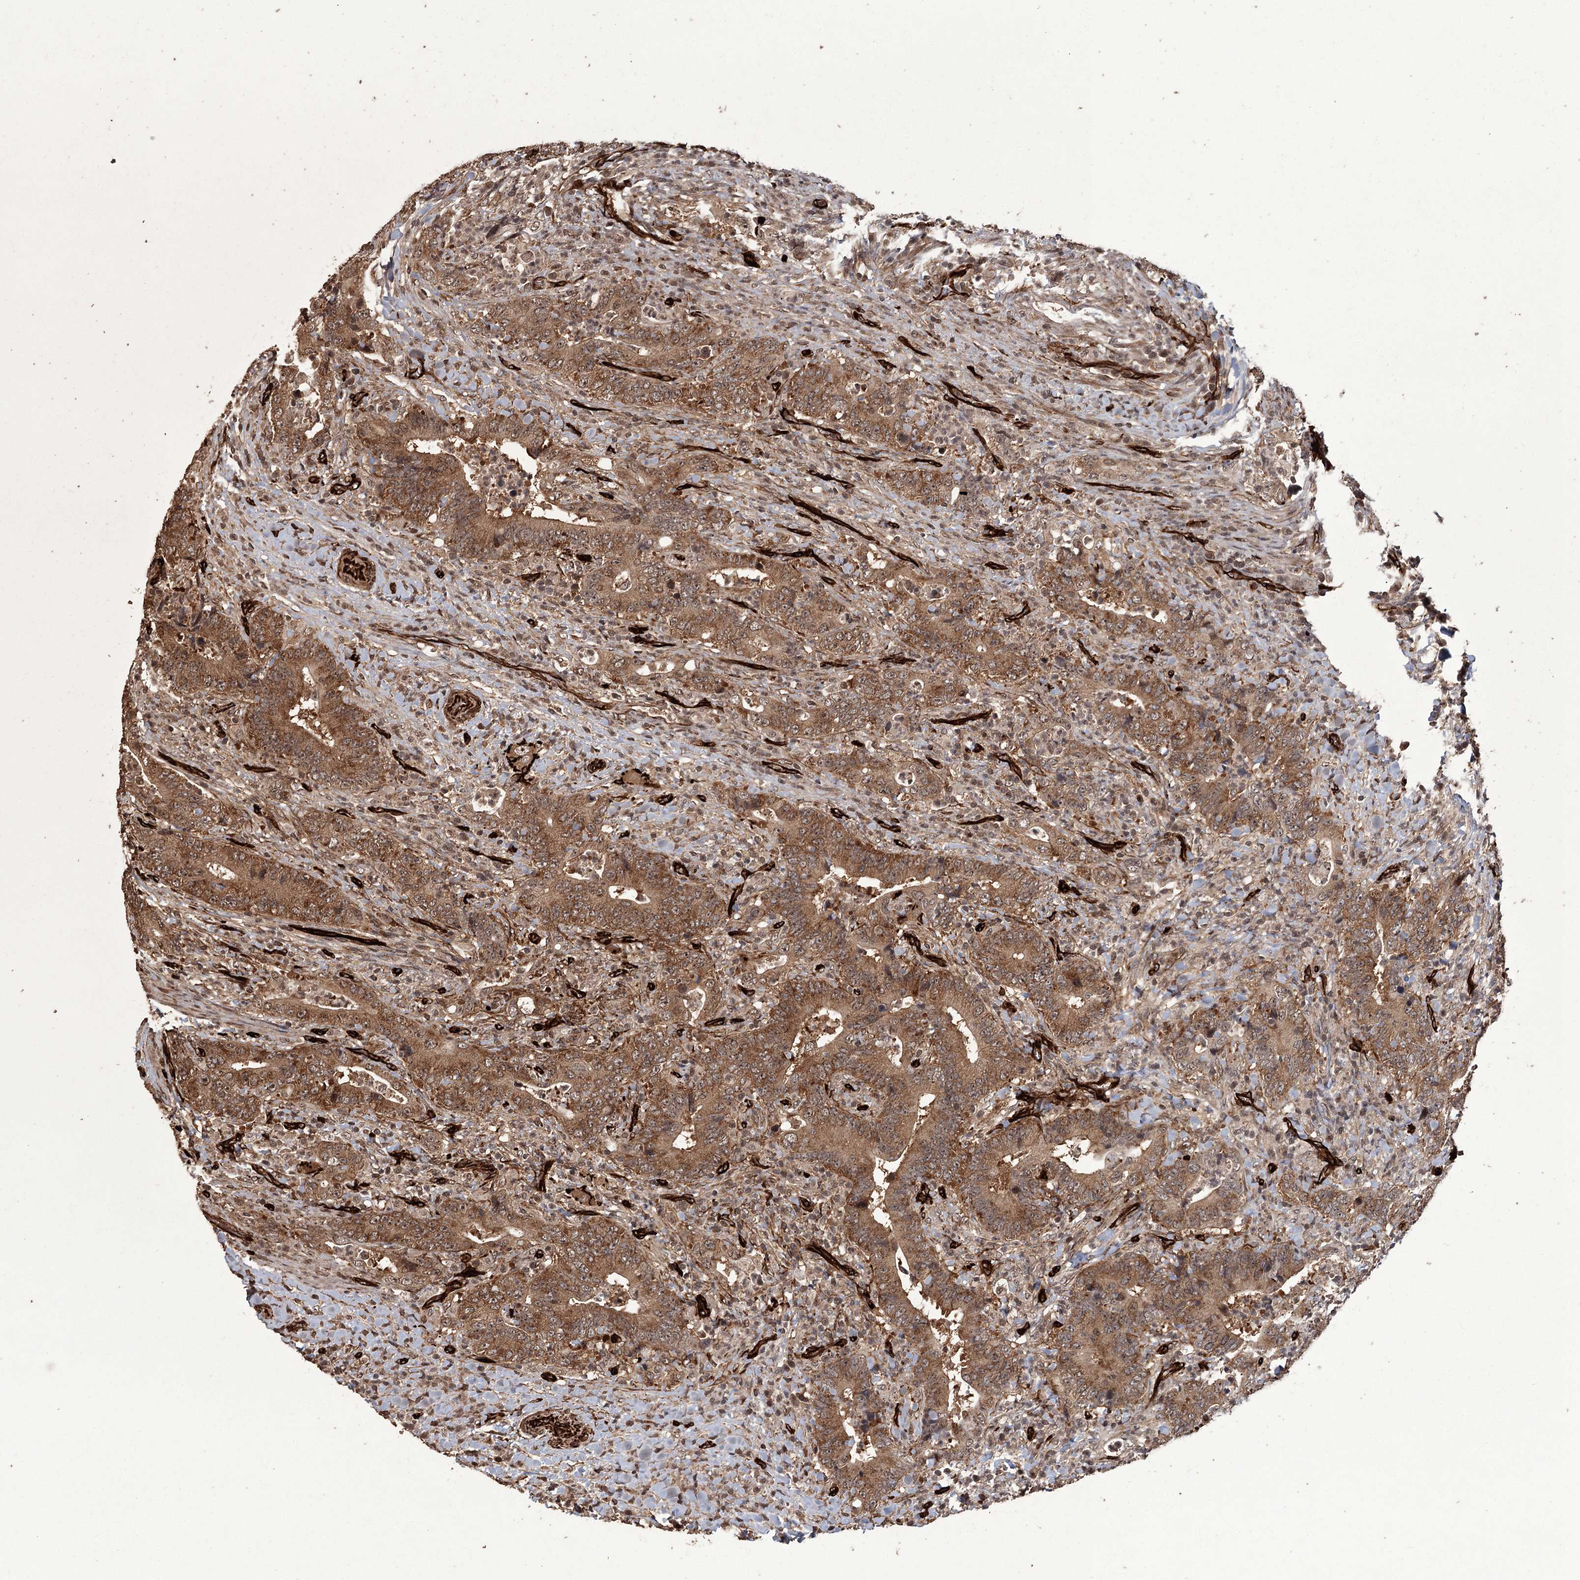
{"staining": {"intensity": "moderate", "quantity": ">75%", "location": "cytoplasmic/membranous"}, "tissue": "colorectal cancer", "cell_type": "Tumor cells", "image_type": "cancer", "snomed": [{"axis": "morphology", "description": "Adenocarcinoma, NOS"}, {"axis": "topography", "description": "Colon"}], "caption": "Colorectal cancer stained with DAB immunohistochemistry exhibits medium levels of moderate cytoplasmic/membranous positivity in approximately >75% of tumor cells.", "gene": "RPAP3", "patient": {"sex": "female", "age": 75}}